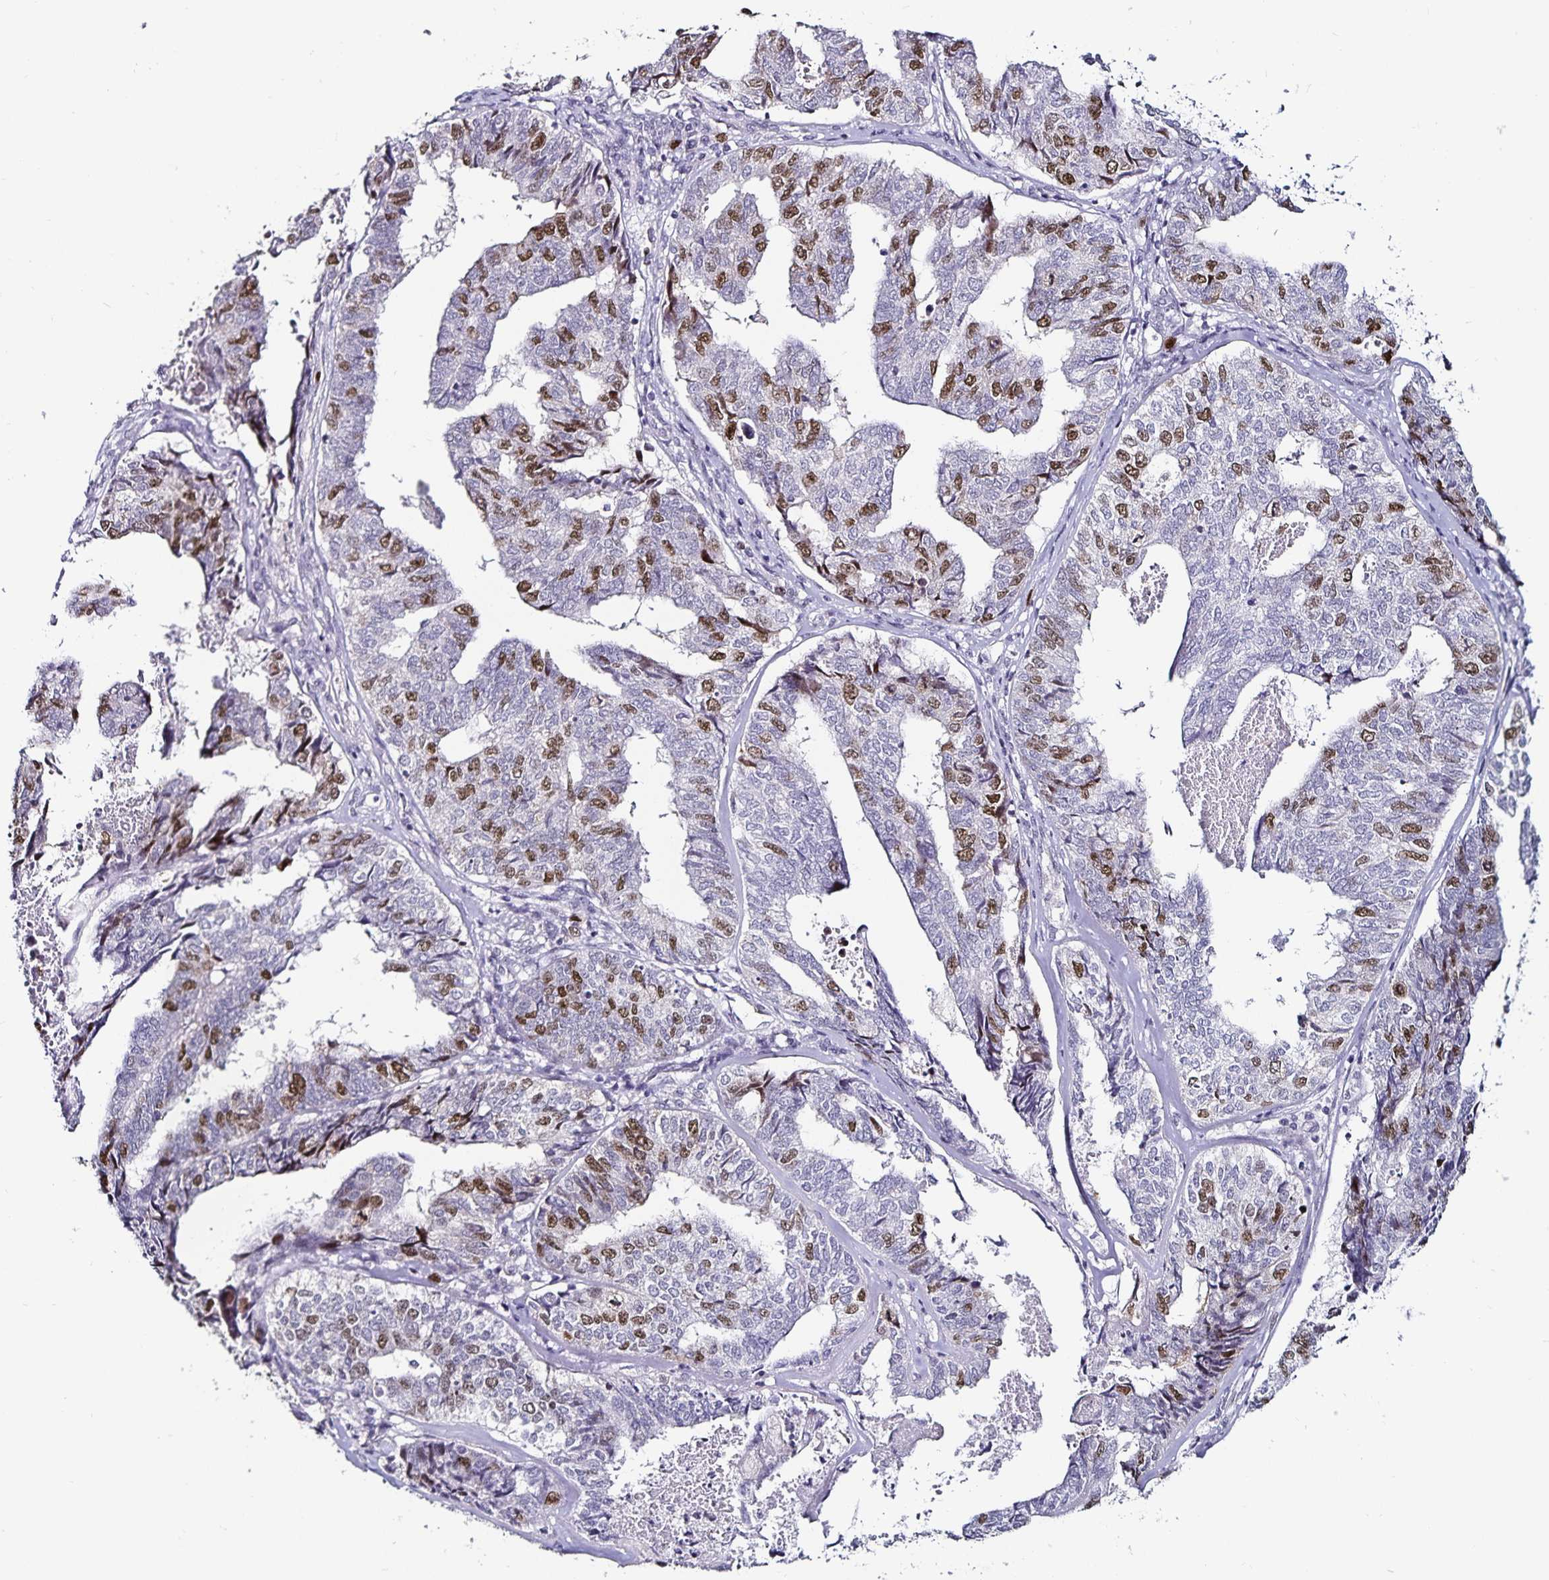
{"staining": {"intensity": "moderate", "quantity": "25%-75%", "location": "nuclear"}, "tissue": "endometrial cancer", "cell_type": "Tumor cells", "image_type": "cancer", "snomed": [{"axis": "morphology", "description": "Adenocarcinoma, NOS"}, {"axis": "topography", "description": "Endometrium"}], "caption": "There is medium levels of moderate nuclear positivity in tumor cells of endometrial cancer (adenocarcinoma), as demonstrated by immunohistochemical staining (brown color).", "gene": "ANLN", "patient": {"sex": "female", "age": 73}}